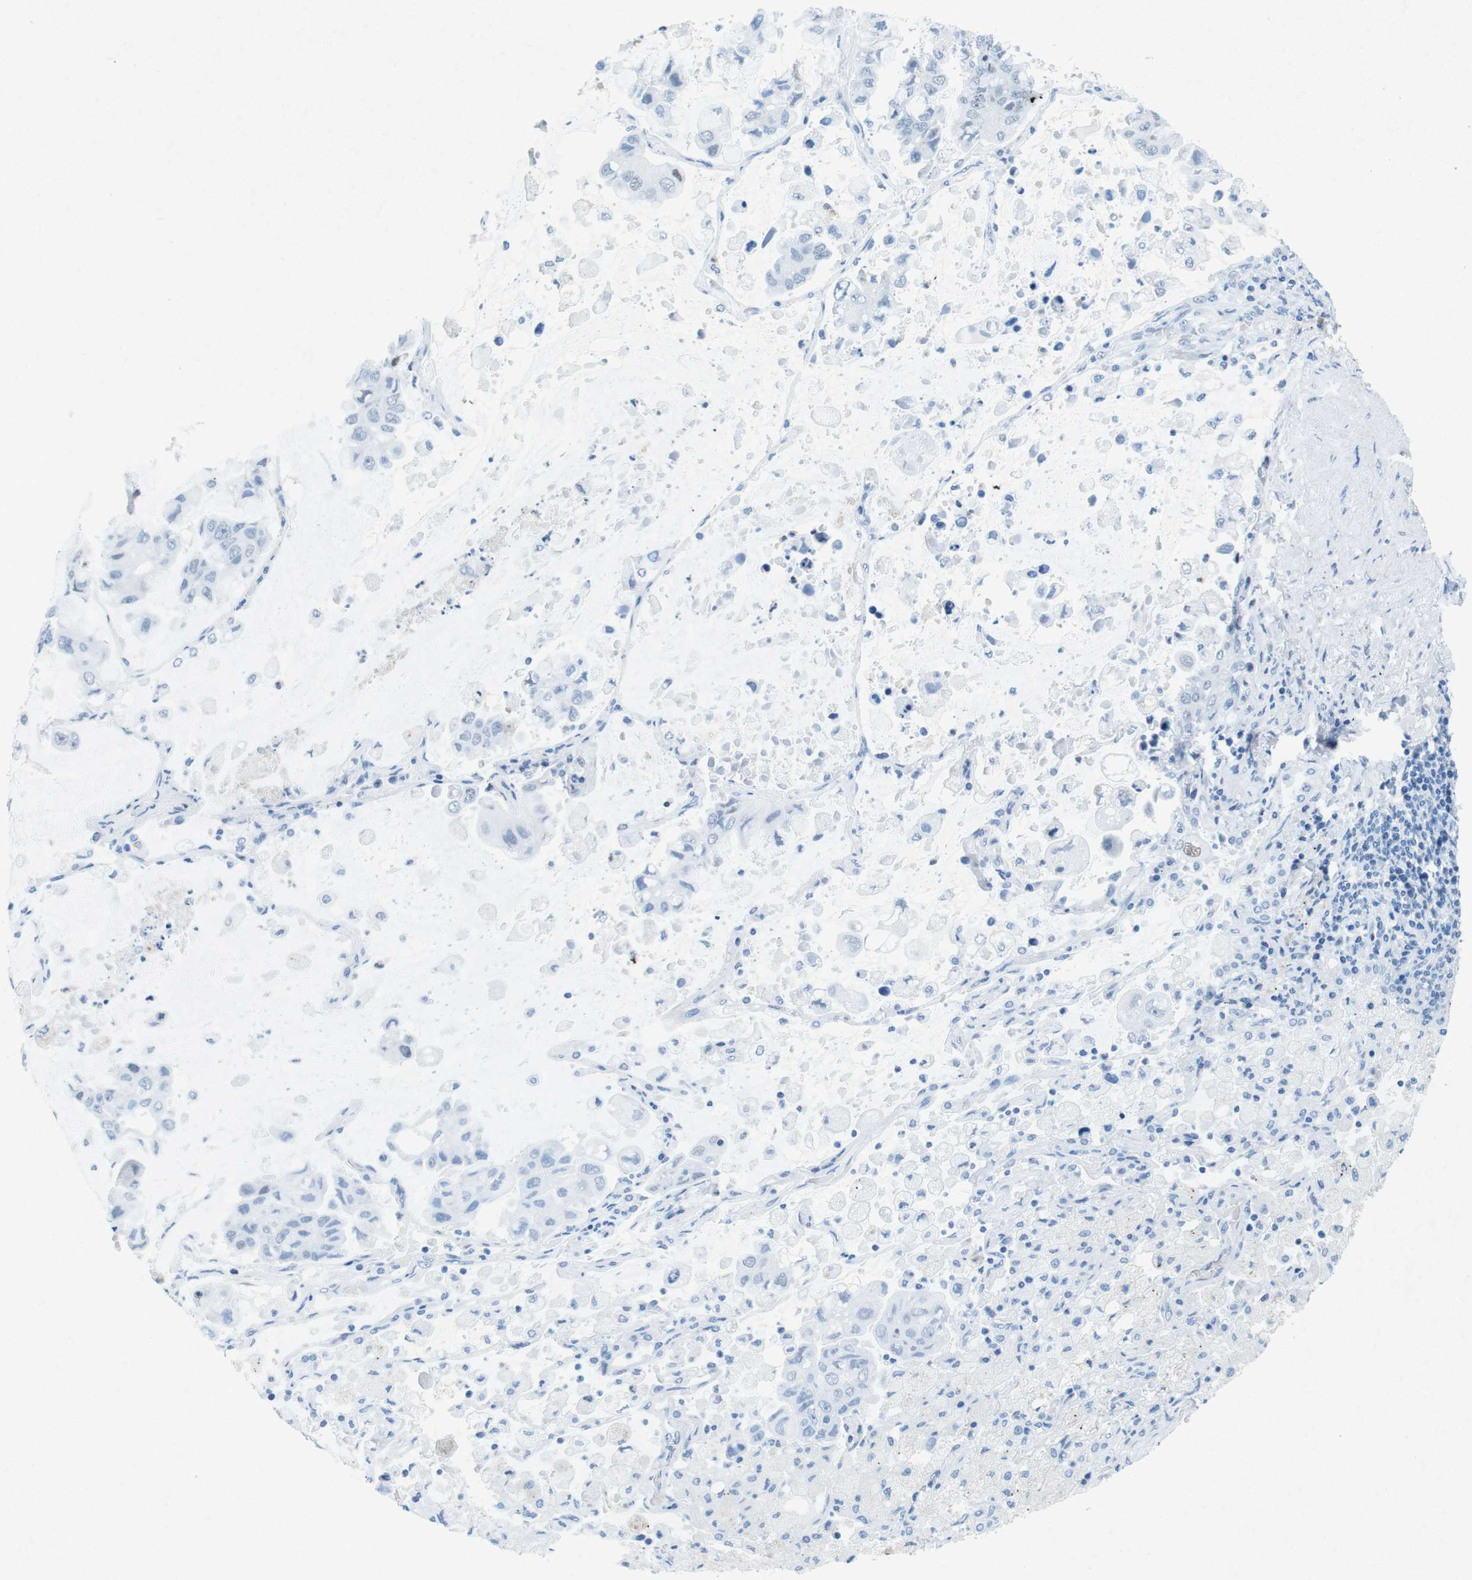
{"staining": {"intensity": "negative", "quantity": "none", "location": "none"}, "tissue": "lung cancer", "cell_type": "Tumor cells", "image_type": "cancer", "snomed": [{"axis": "morphology", "description": "Adenocarcinoma, NOS"}, {"axis": "topography", "description": "Lung"}], "caption": "Adenocarcinoma (lung) stained for a protein using immunohistochemistry (IHC) demonstrates no staining tumor cells.", "gene": "CTAG1B", "patient": {"sex": "male", "age": 64}}